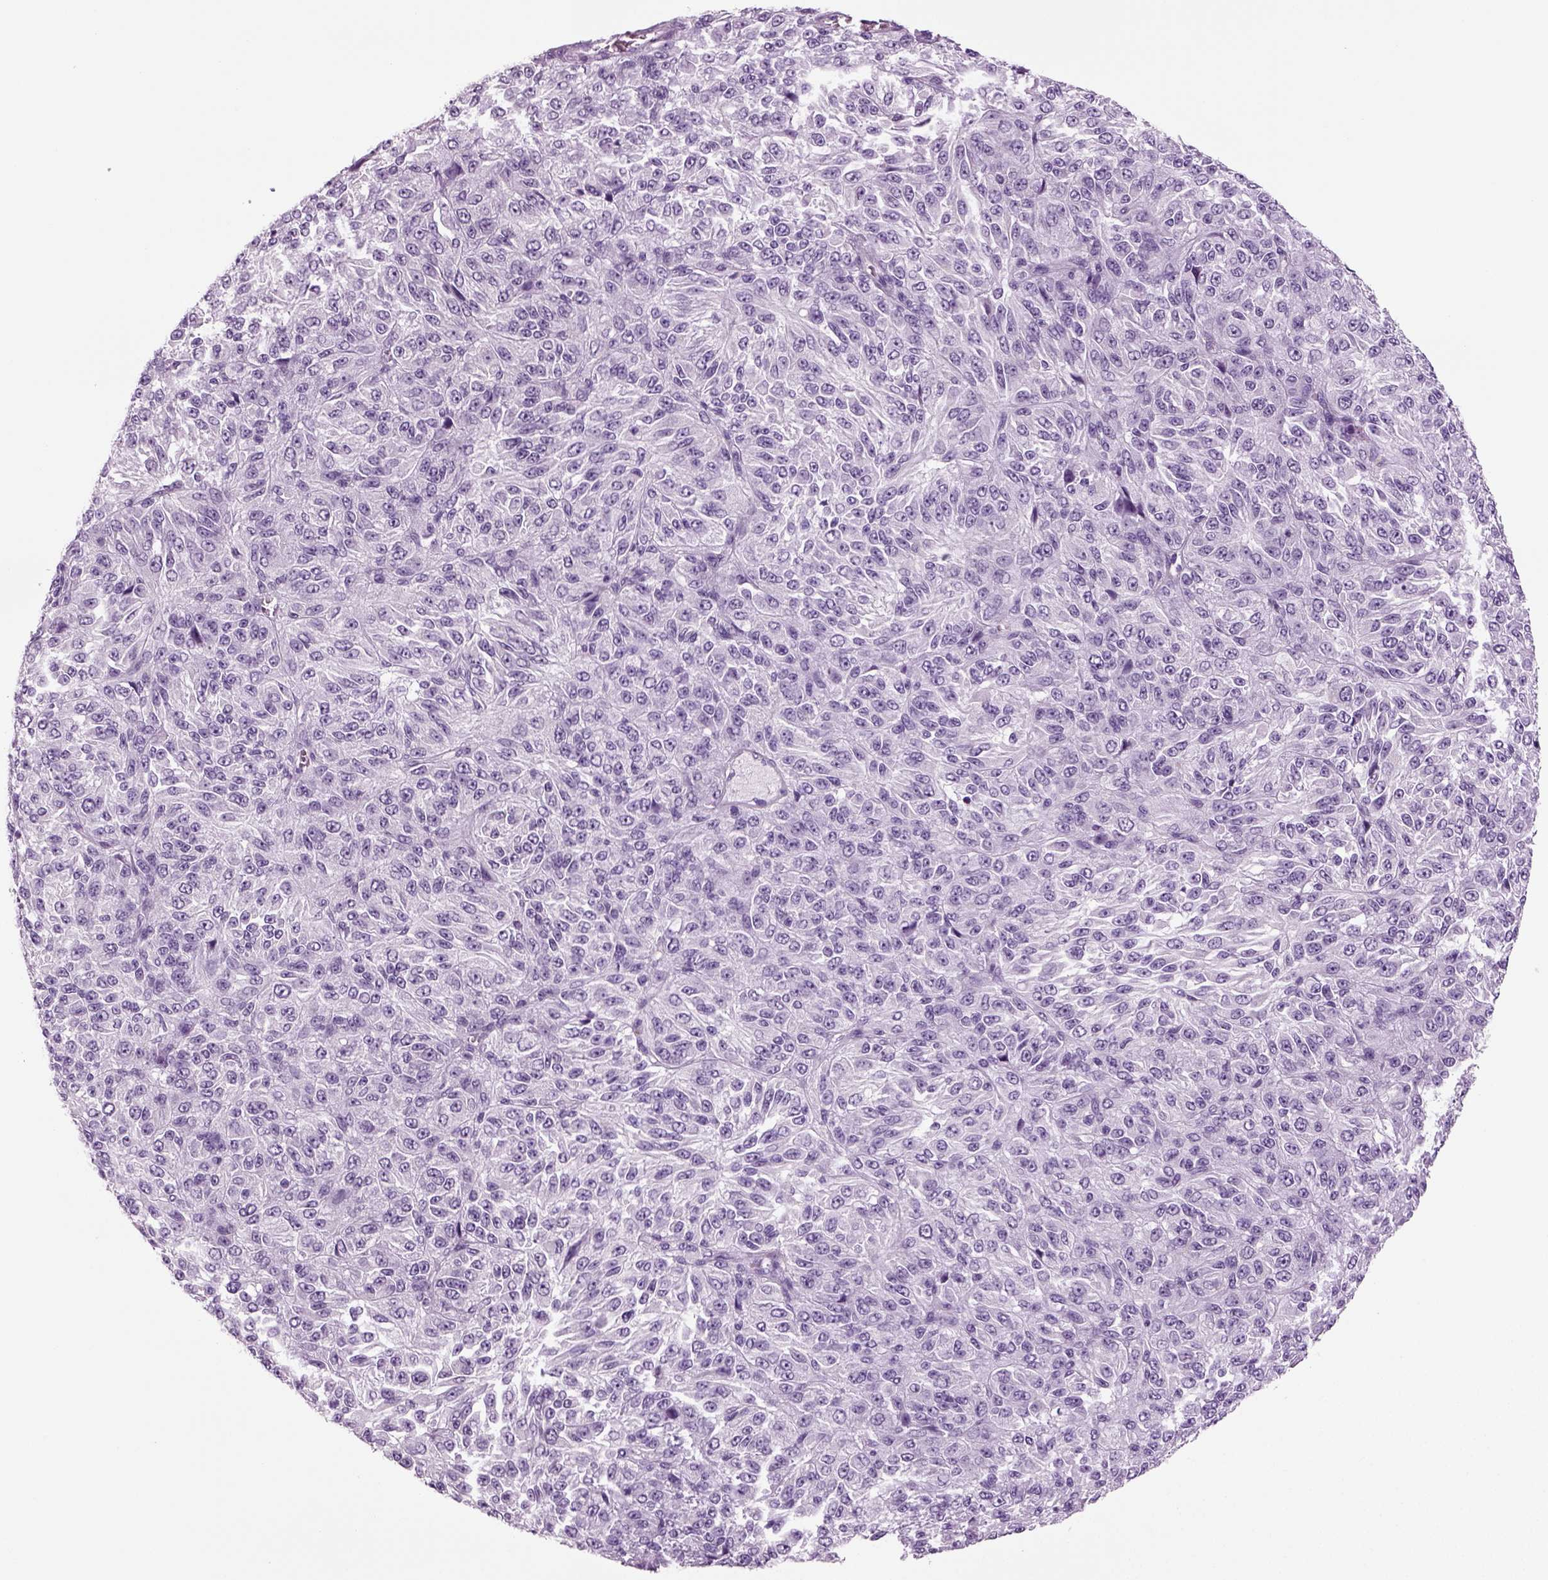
{"staining": {"intensity": "negative", "quantity": "none", "location": "none"}, "tissue": "melanoma", "cell_type": "Tumor cells", "image_type": "cancer", "snomed": [{"axis": "morphology", "description": "Malignant melanoma, Metastatic site"}, {"axis": "topography", "description": "Brain"}], "caption": "There is no significant staining in tumor cells of malignant melanoma (metastatic site).", "gene": "CRABP1", "patient": {"sex": "female", "age": 56}}